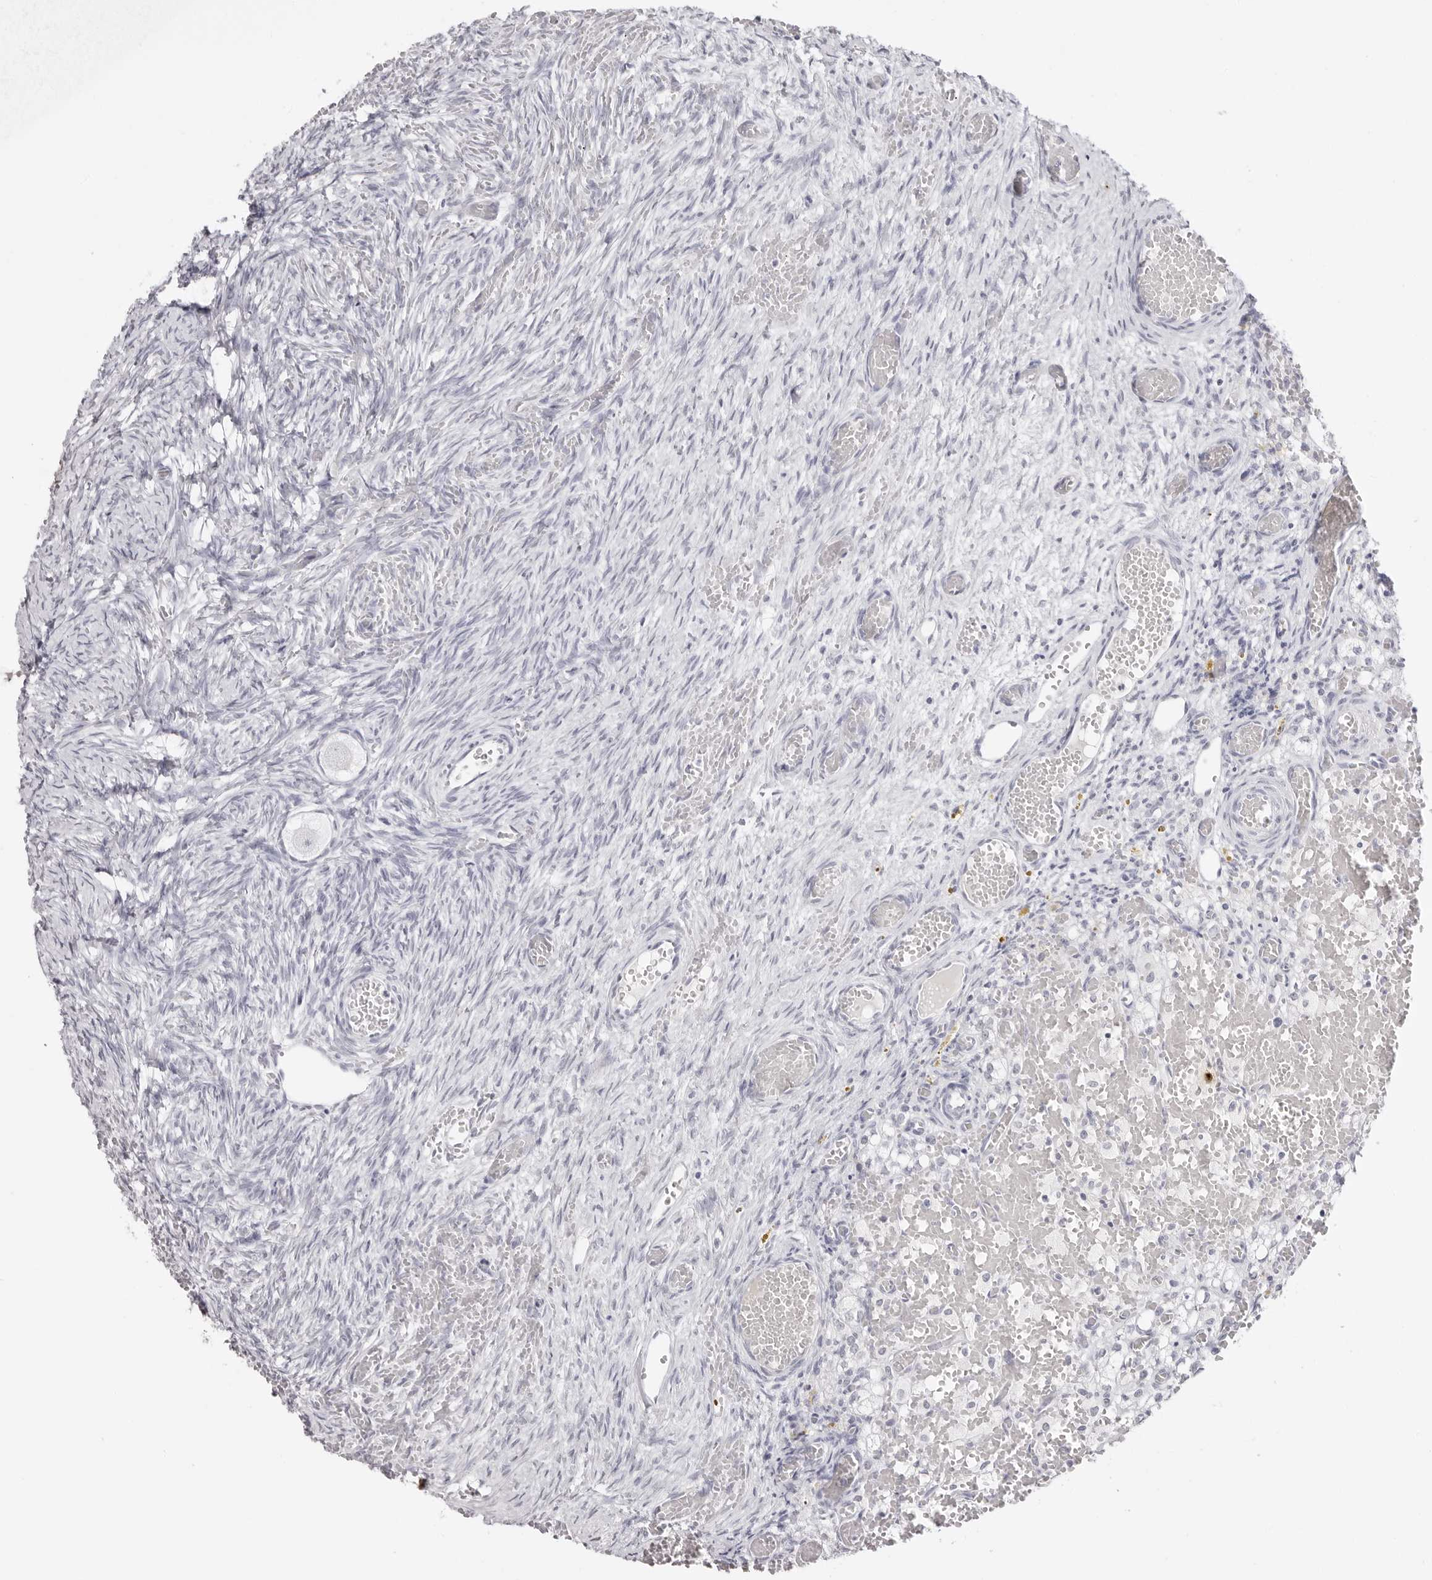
{"staining": {"intensity": "negative", "quantity": "none", "location": "none"}, "tissue": "ovary", "cell_type": "Follicle cells", "image_type": "normal", "snomed": [{"axis": "morphology", "description": "Adenocarcinoma, NOS"}, {"axis": "topography", "description": "Endometrium"}], "caption": "DAB immunohistochemical staining of unremarkable ovary displays no significant positivity in follicle cells.", "gene": "CST5", "patient": {"sex": "female", "age": 32}}